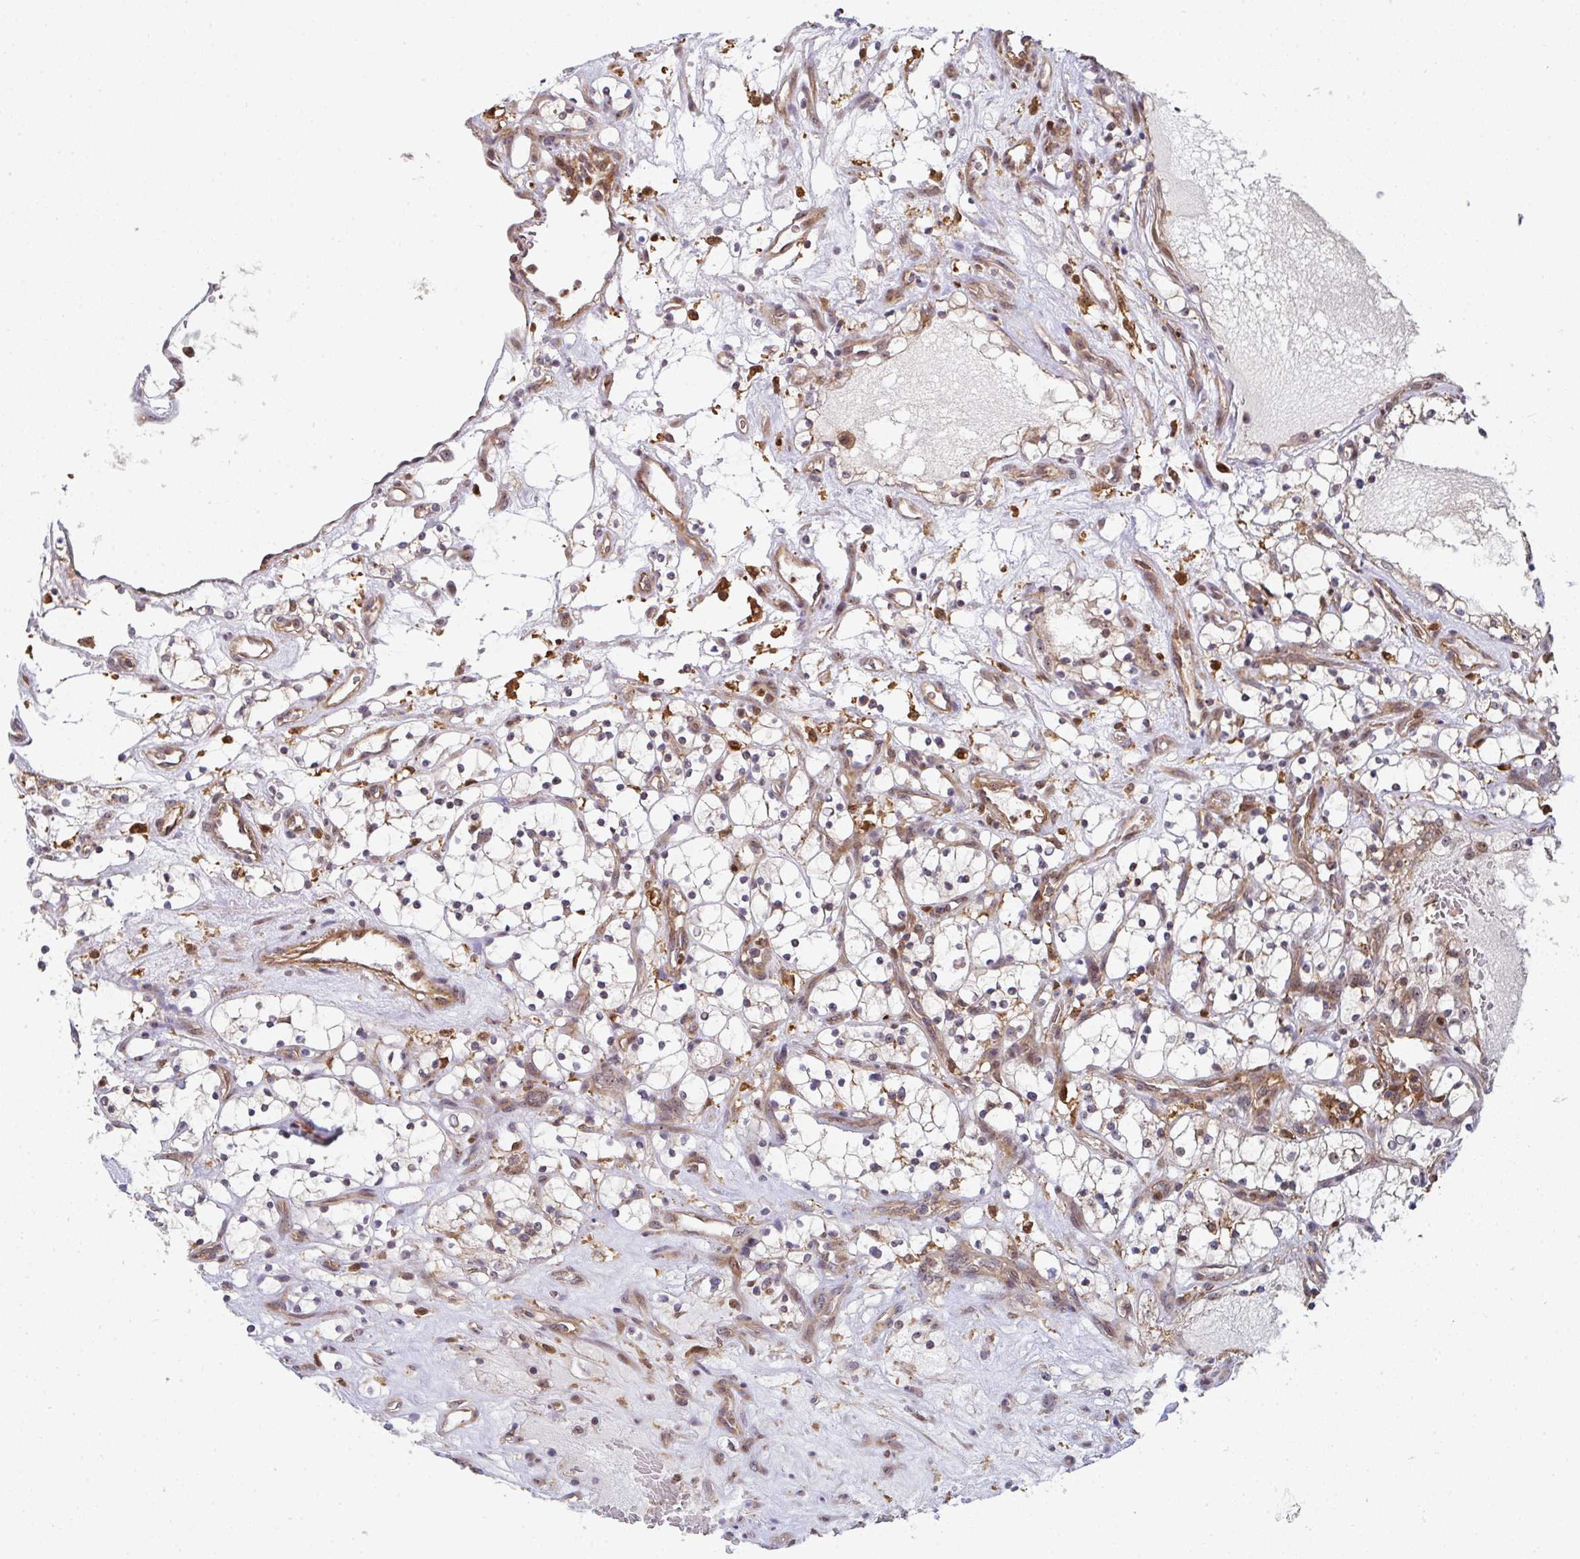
{"staining": {"intensity": "negative", "quantity": "none", "location": "none"}, "tissue": "renal cancer", "cell_type": "Tumor cells", "image_type": "cancer", "snomed": [{"axis": "morphology", "description": "Adenocarcinoma, NOS"}, {"axis": "topography", "description": "Kidney"}], "caption": "Renal cancer (adenocarcinoma) was stained to show a protein in brown. There is no significant expression in tumor cells.", "gene": "SIMC1", "patient": {"sex": "female", "age": 69}}